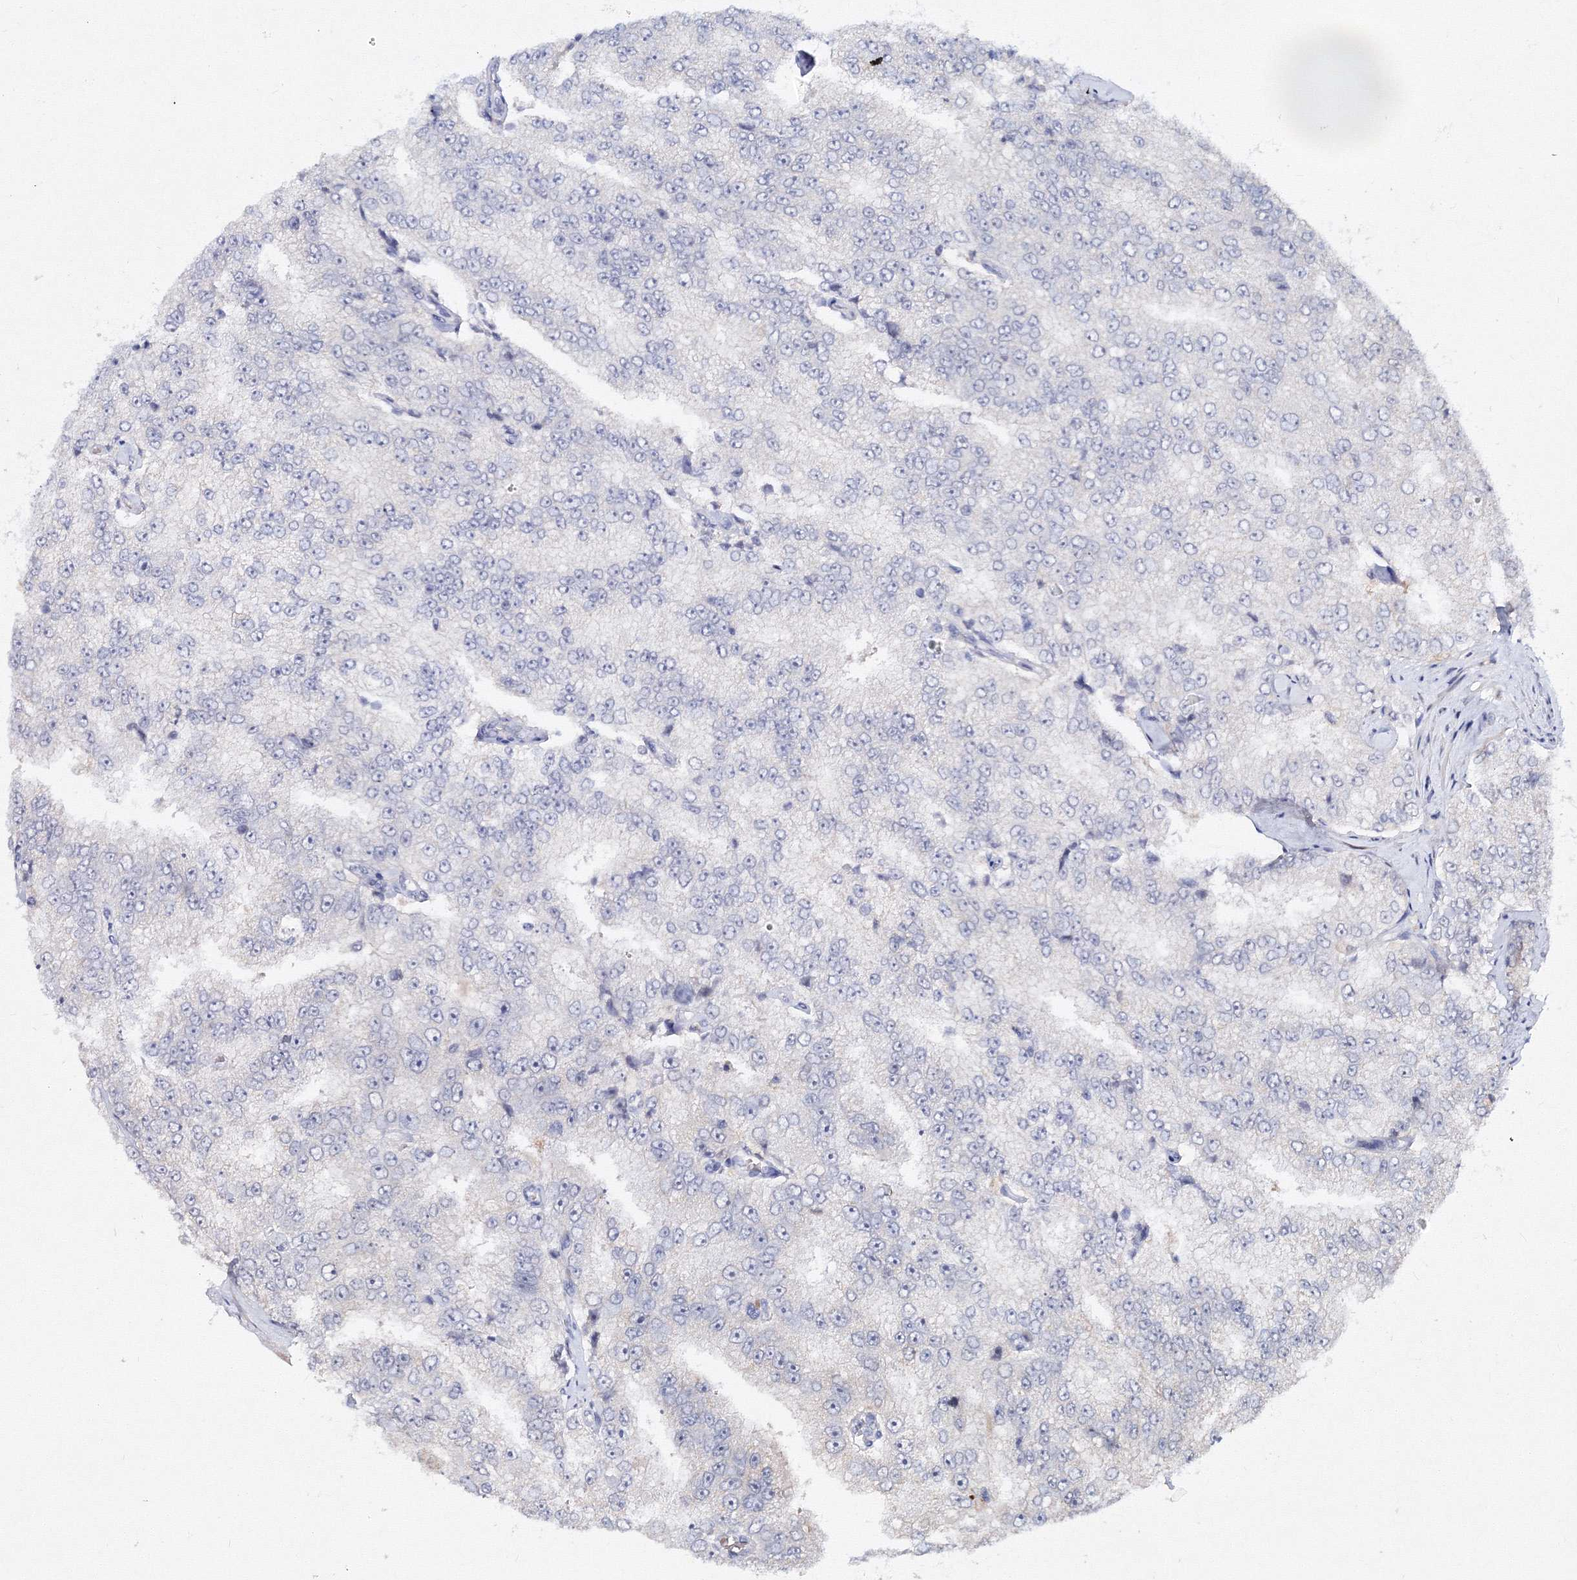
{"staining": {"intensity": "negative", "quantity": "none", "location": "none"}, "tissue": "prostate cancer", "cell_type": "Tumor cells", "image_type": "cancer", "snomed": [{"axis": "morphology", "description": "Adenocarcinoma, High grade"}, {"axis": "topography", "description": "Prostate"}], "caption": "Immunohistochemistry (IHC) of human adenocarcinoma (high-grade) (prostate) demonstrates no expression in tumor cells.", "gene": "C11orf52", "patient": {"sex": "male", "age": 58}}